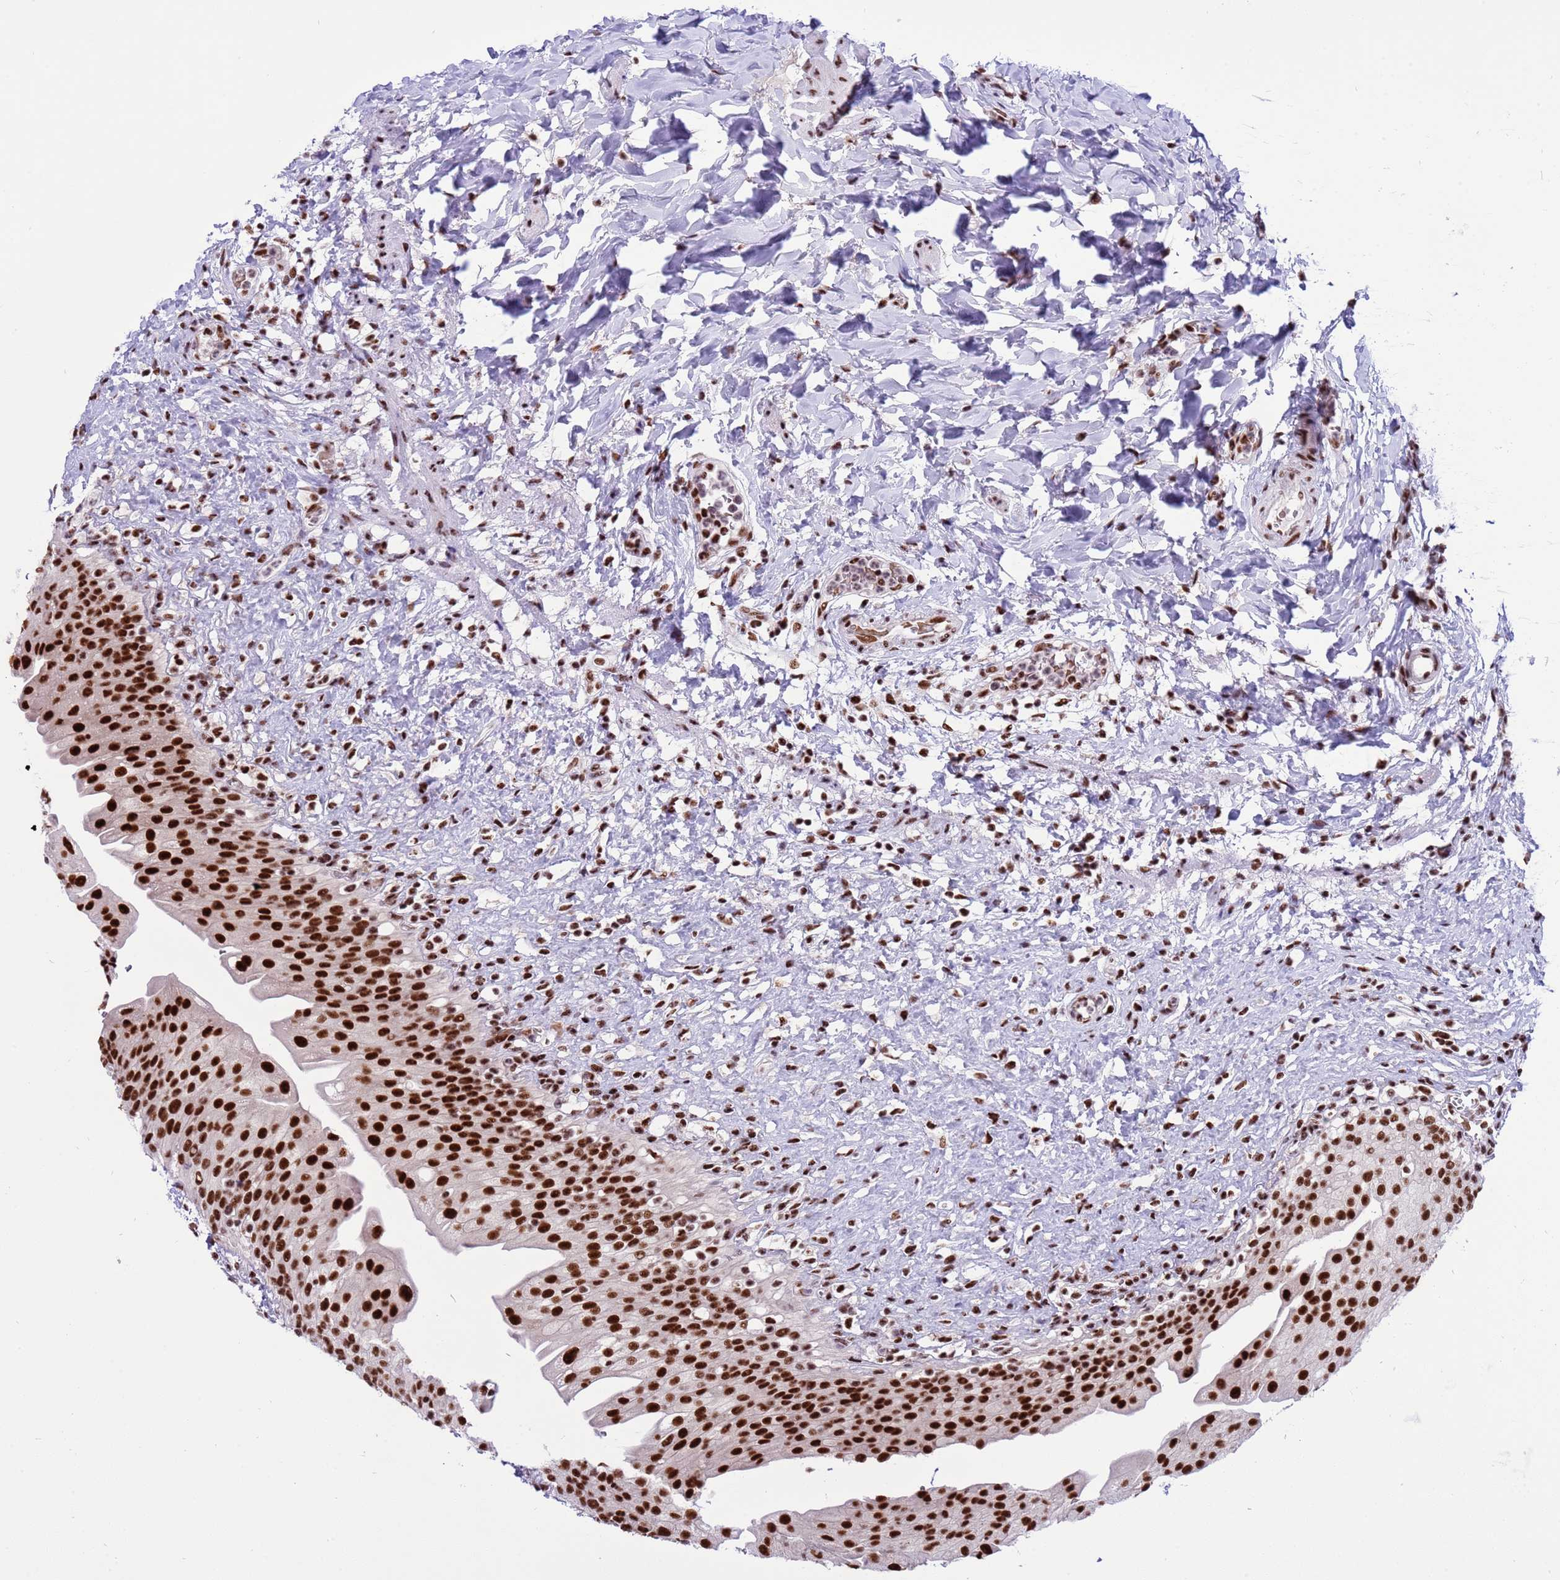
{"staining": {"intensity": "strong", "quantity": ">75%", "location": "nuclear"}, "tissue": "urinary bladder", "cell_type": "Urothelial cells", "image_type": "normal", "snomed": [{"axis": "morphology", "description": "Normal tissue, NOS"}, {"axis": "topography", "description": "Urinary bladder"}], "caption": "The histopathology image reveals immunohistochemical staining of benign urinary bladder. There is strong nuclear positivity is seen in approximately >75% of urothelial cells. The staining was performed using DAB (3,3'-diaminobenzidine) to visualize the protein expression in brown, while the nuclei were stained in blue with hematoxylin (Magnification: 20x).", "gene": "THOC2", "patient": {"sex": "female", "age": 27}}